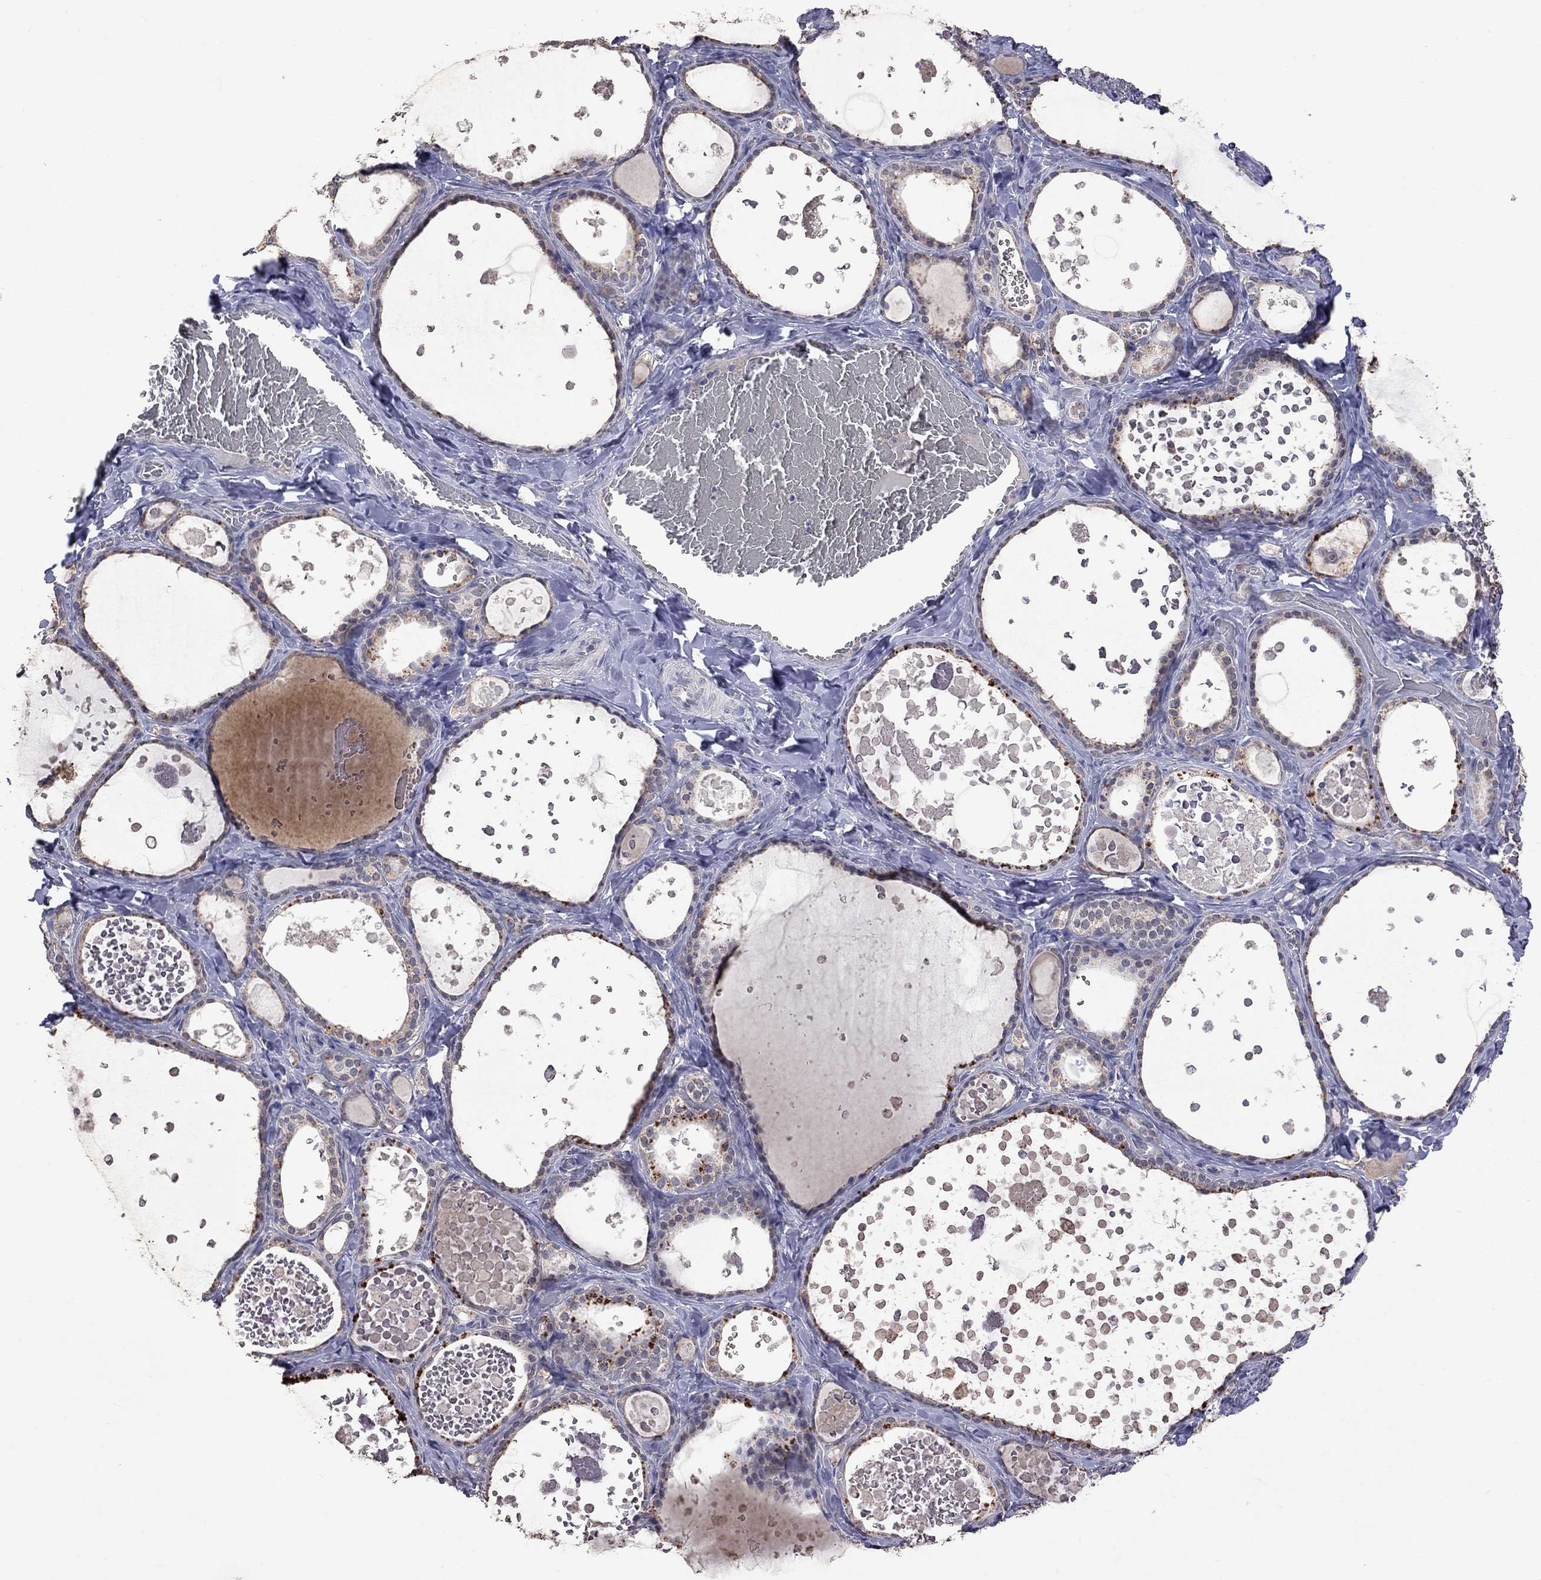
{"staining": {"intensity": "weak", "quantity": "25%-75%", "location": "cytoplasmic/membranous"}, "tissue": "thyroid gland", "cell_type": "Glandular cells", "image_type": "normal", "snomed": [{"axis": "morphology", "description": "Normal tissue, NOS"}, {"axis": "topography", "description": "Thyroid gland"}], "caption": "Weak cytoplasmic/membranous protein positivity is appreciated in about 25%-75% of glandular cells in thyroid gland. (IHC, brightfield microscopy, high magnification).", "gene": "HTR6", "patient": {"sex": "female", "age": 56}}